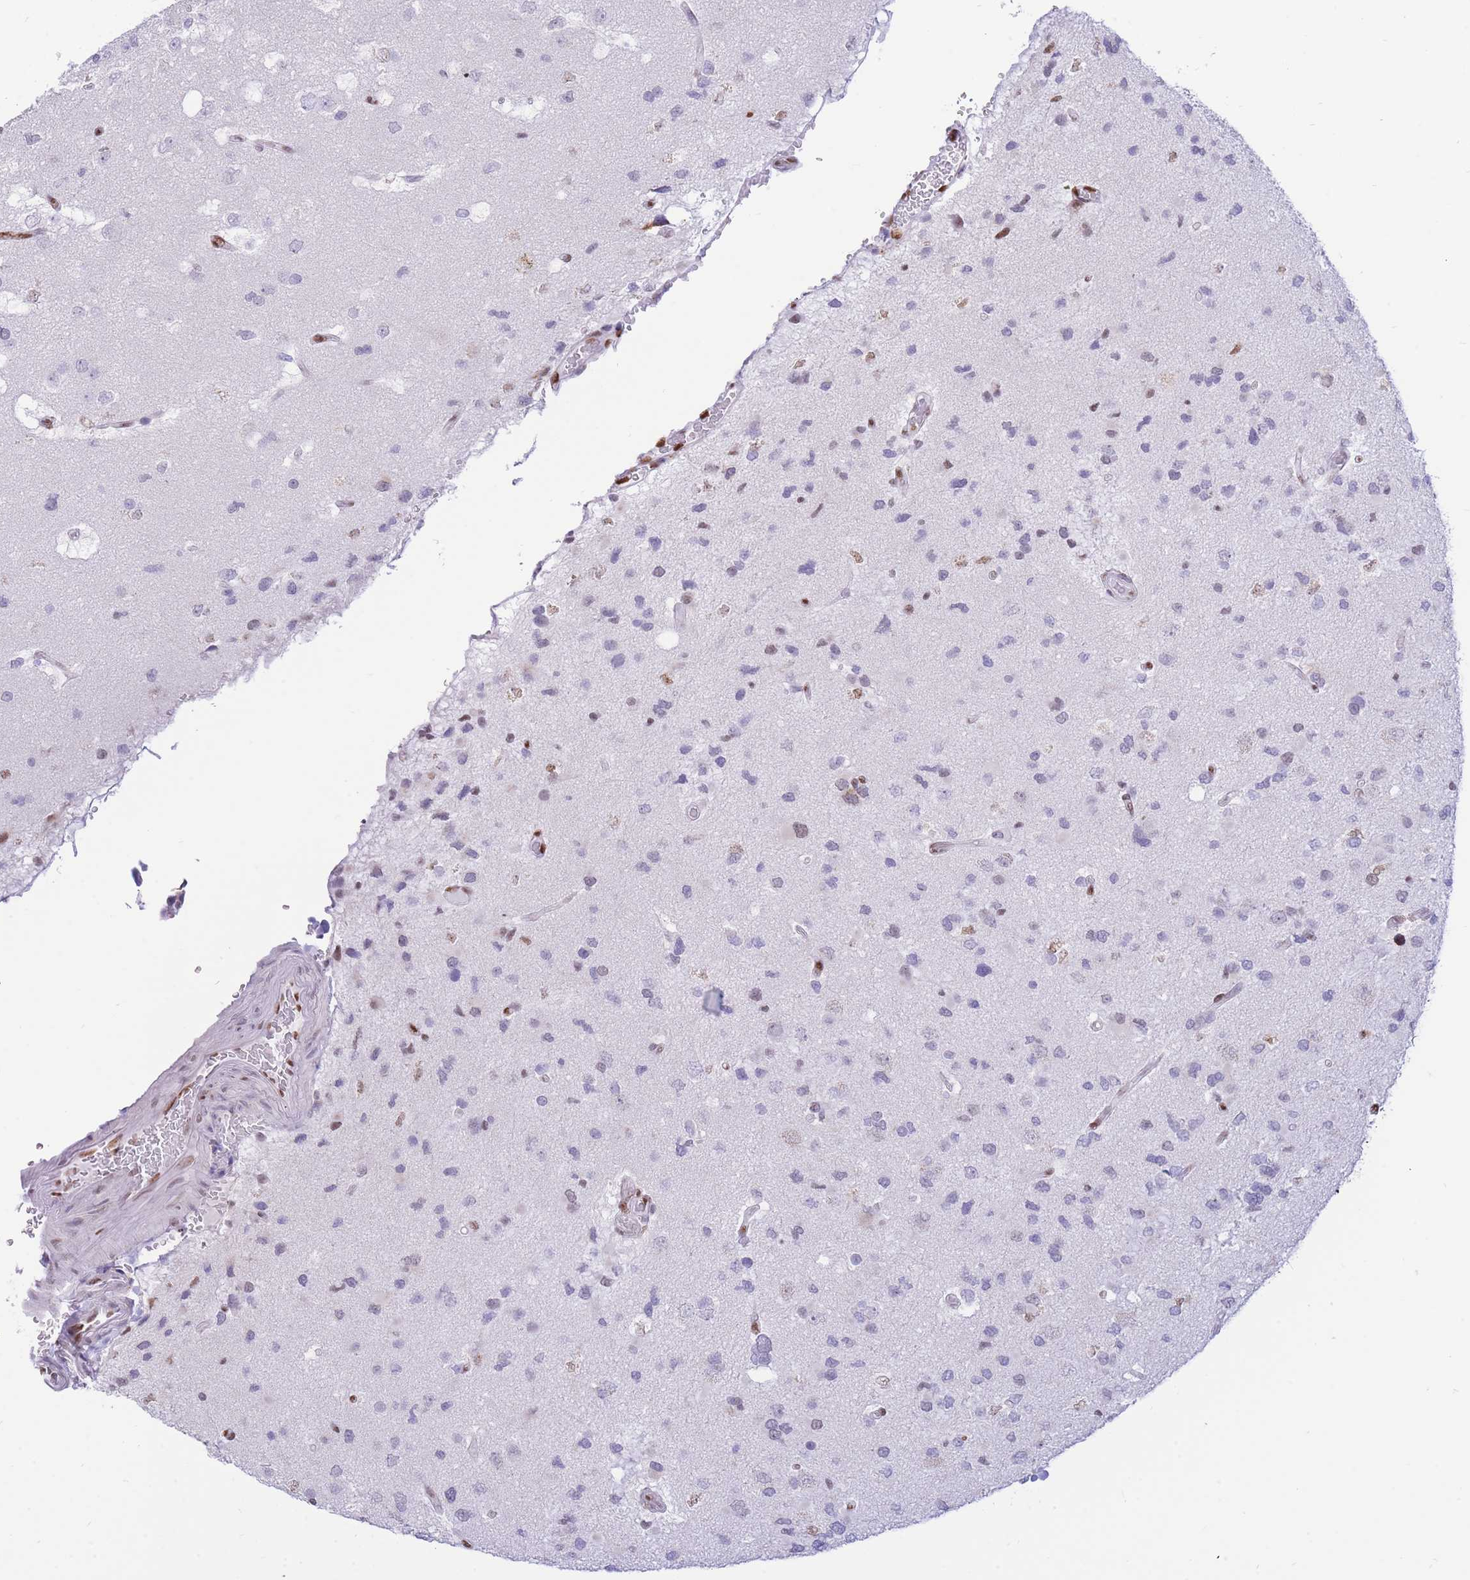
{"staining": {"intensity": "weak", "quantity": "<25%", "location": "nuclear"}, "tissue": "glioma", "cell_type": "Tumor cells", "image_type": "cancer", "snomed": [{"axis": "morphology", "description": "Glioma, malignant, High grade"}, {"axis": "topography", "description": "Brain"}], "caption": "An immunohistochemistry image of high-grade glioma (malignant) is shown. There is no staining in tumor cells of high-grade glioma (malignant).", "gene": "FAM153A", "patient": {"sex": "male", "age": 53}}